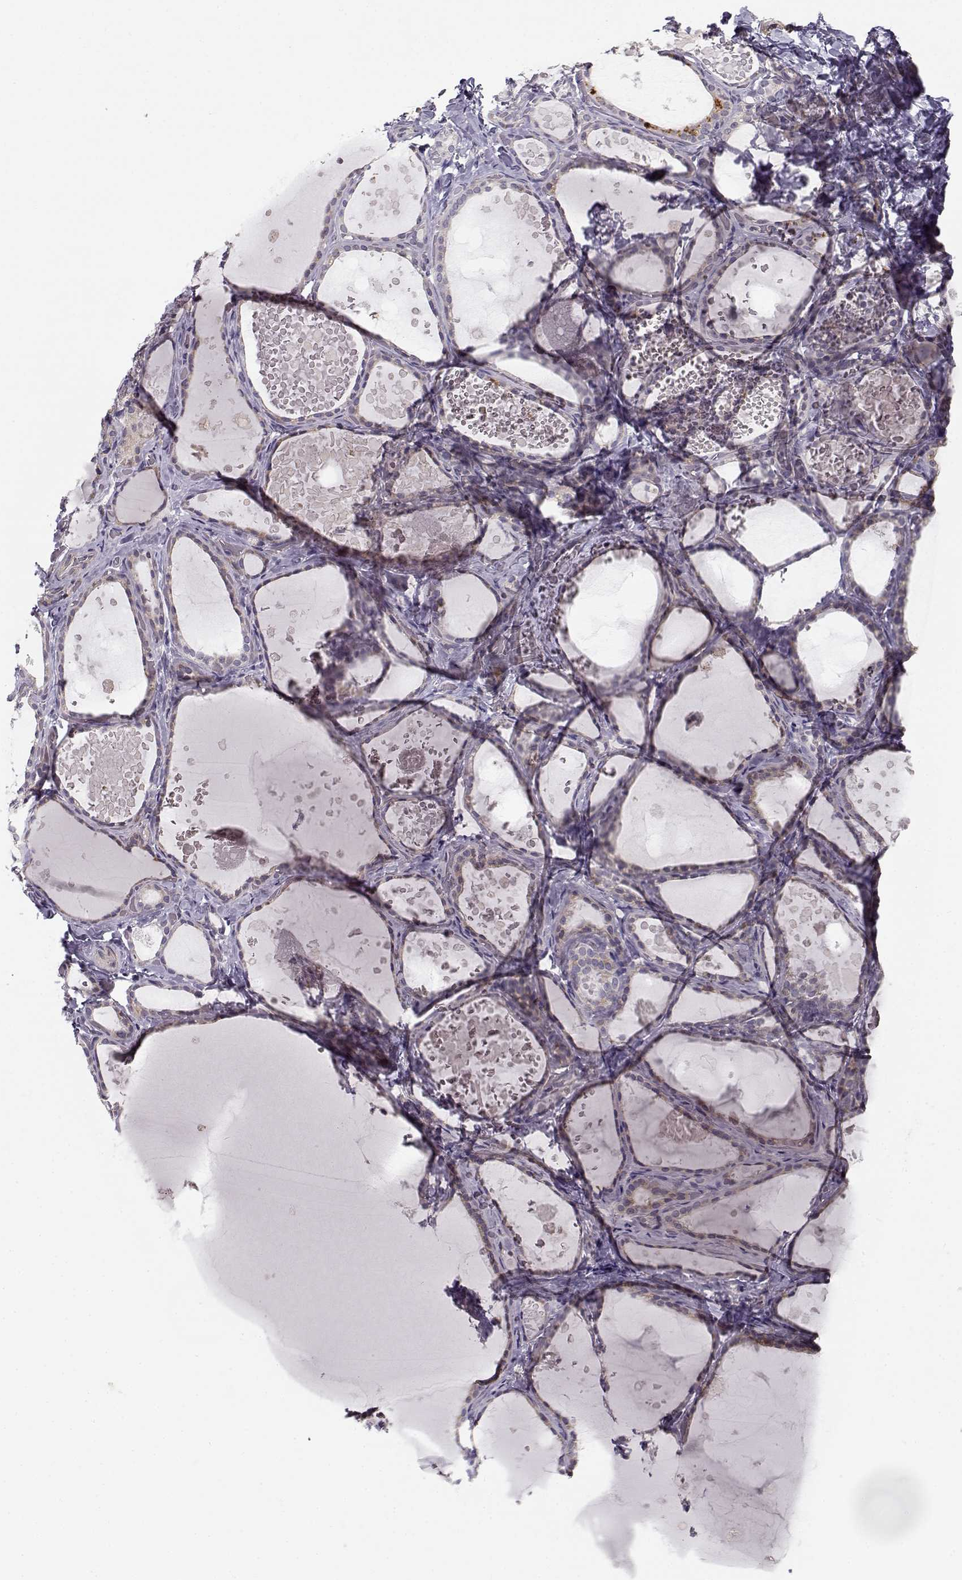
{"staining": {"intensity": "weak", "quantity": "25%-75%", "location": "cytoplasmic/membranous"}, "tissue": "thyroid gland", "cell_type": "Glandular cells", "image_type": "normal", "snomed": [{"axis": "morphology", "description": "Normal tissue, NOS"}, {"axis": "topography", "description": "Thyroid gland"}], "caption": "This image displays normal thyroid gland stained with IHC to label a protein in brown. The cytoplasmic/membranous of glandular cells show weak positivity for the protein. Nuclei are counter-stained blue.", "gene": "ENTPD8", "patient": {"sex": "female", "age": 56}}